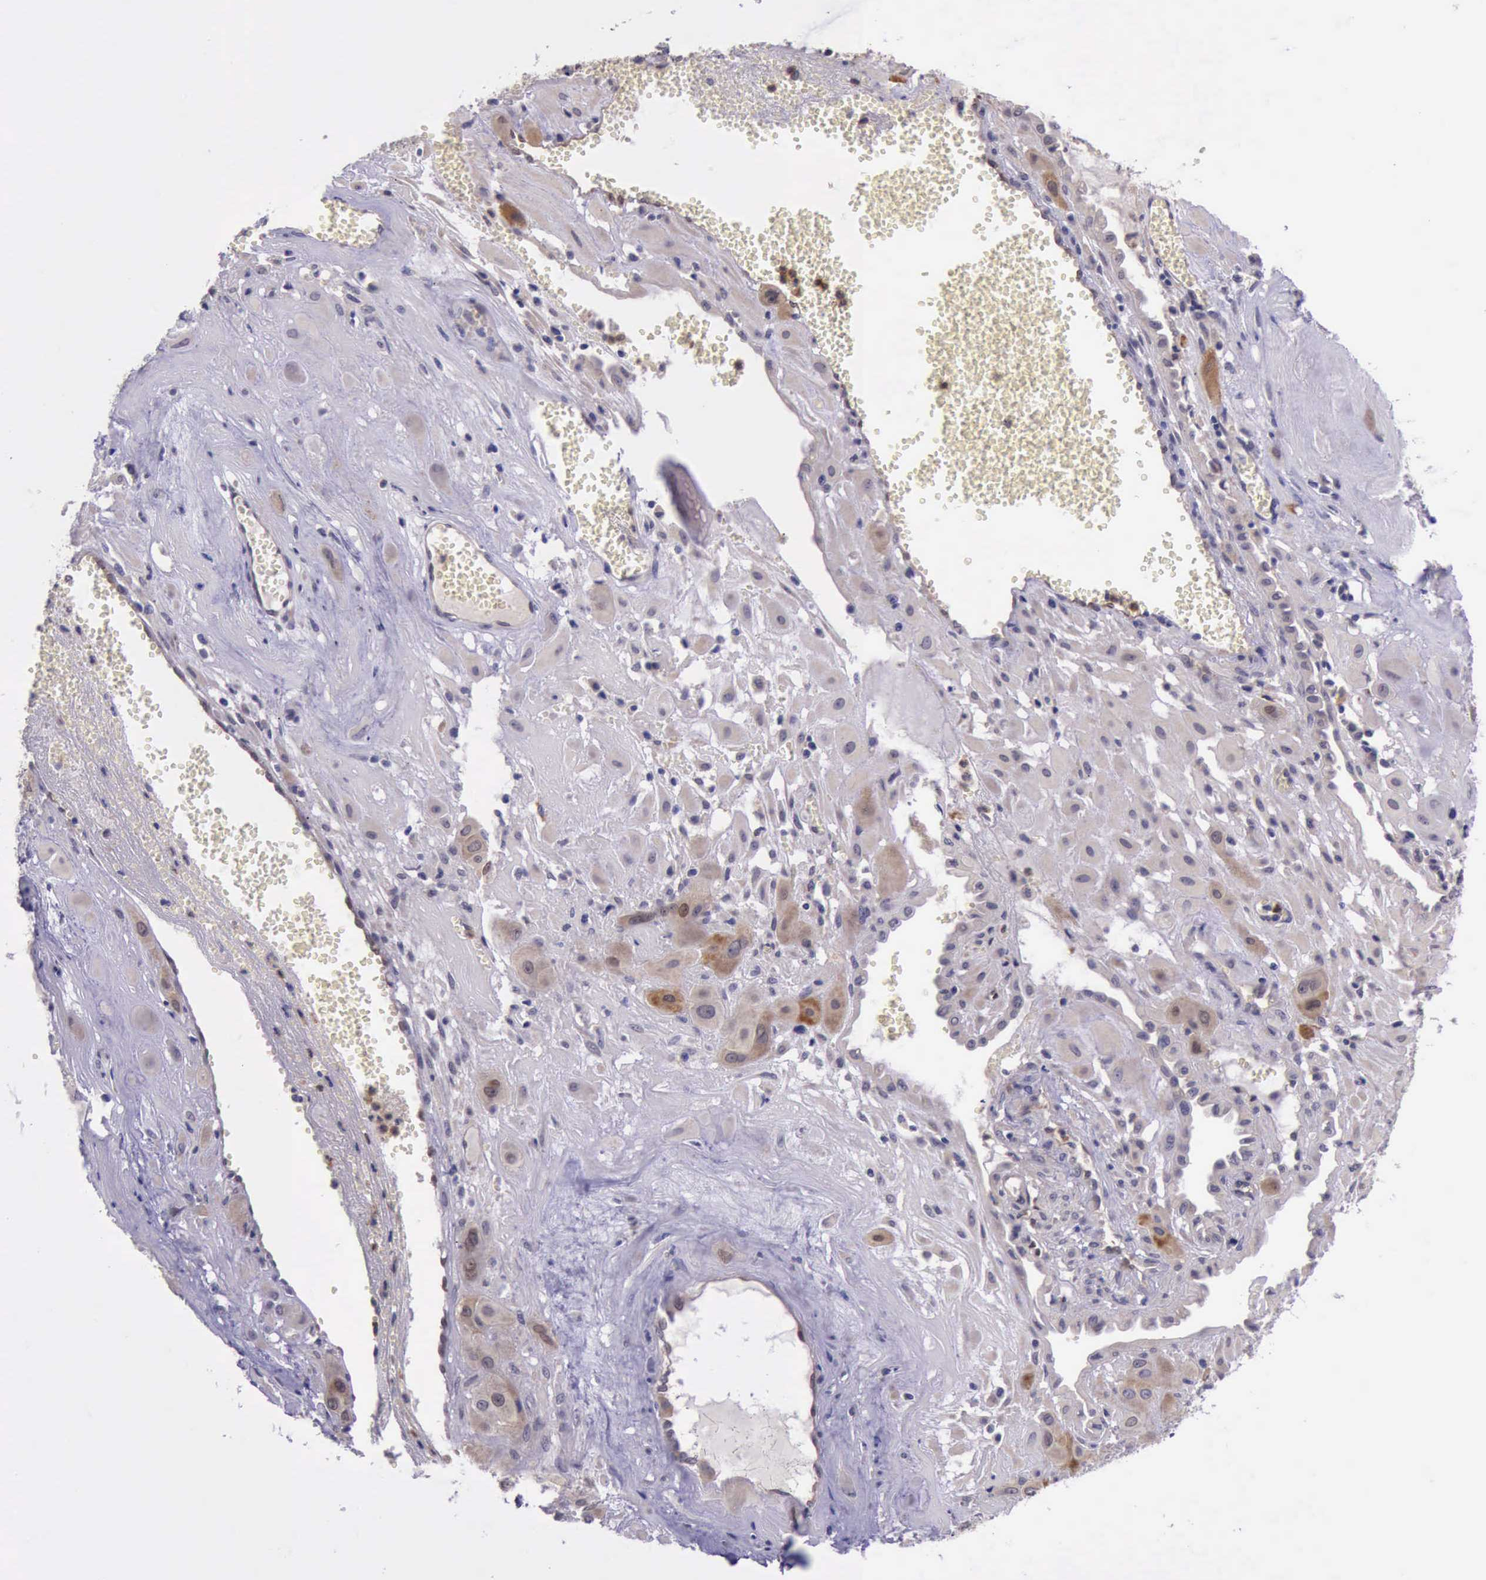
{"staining": {"intensity": "weak", "quantity": ">75%", "location": "cytoplasmic/membranous"}, "tissue": "cervical cancer", "cell_type": "Tumor cells", "image_type": "cancer", "snomed": [{"axis": "morphology", "description": "Squamous cell carcinoma, NOS"}, {"axis": "topography", "description": "Cervix"}], "caption": "Cervical squamous cell carcinoma tissue shows weak cytoplasmic/membranous staining in approximately >75% of tumor cells, visualized by immunohistochemistry.", "gene": "PLEK2", "patient": {"sex": "female", "age": 34}}